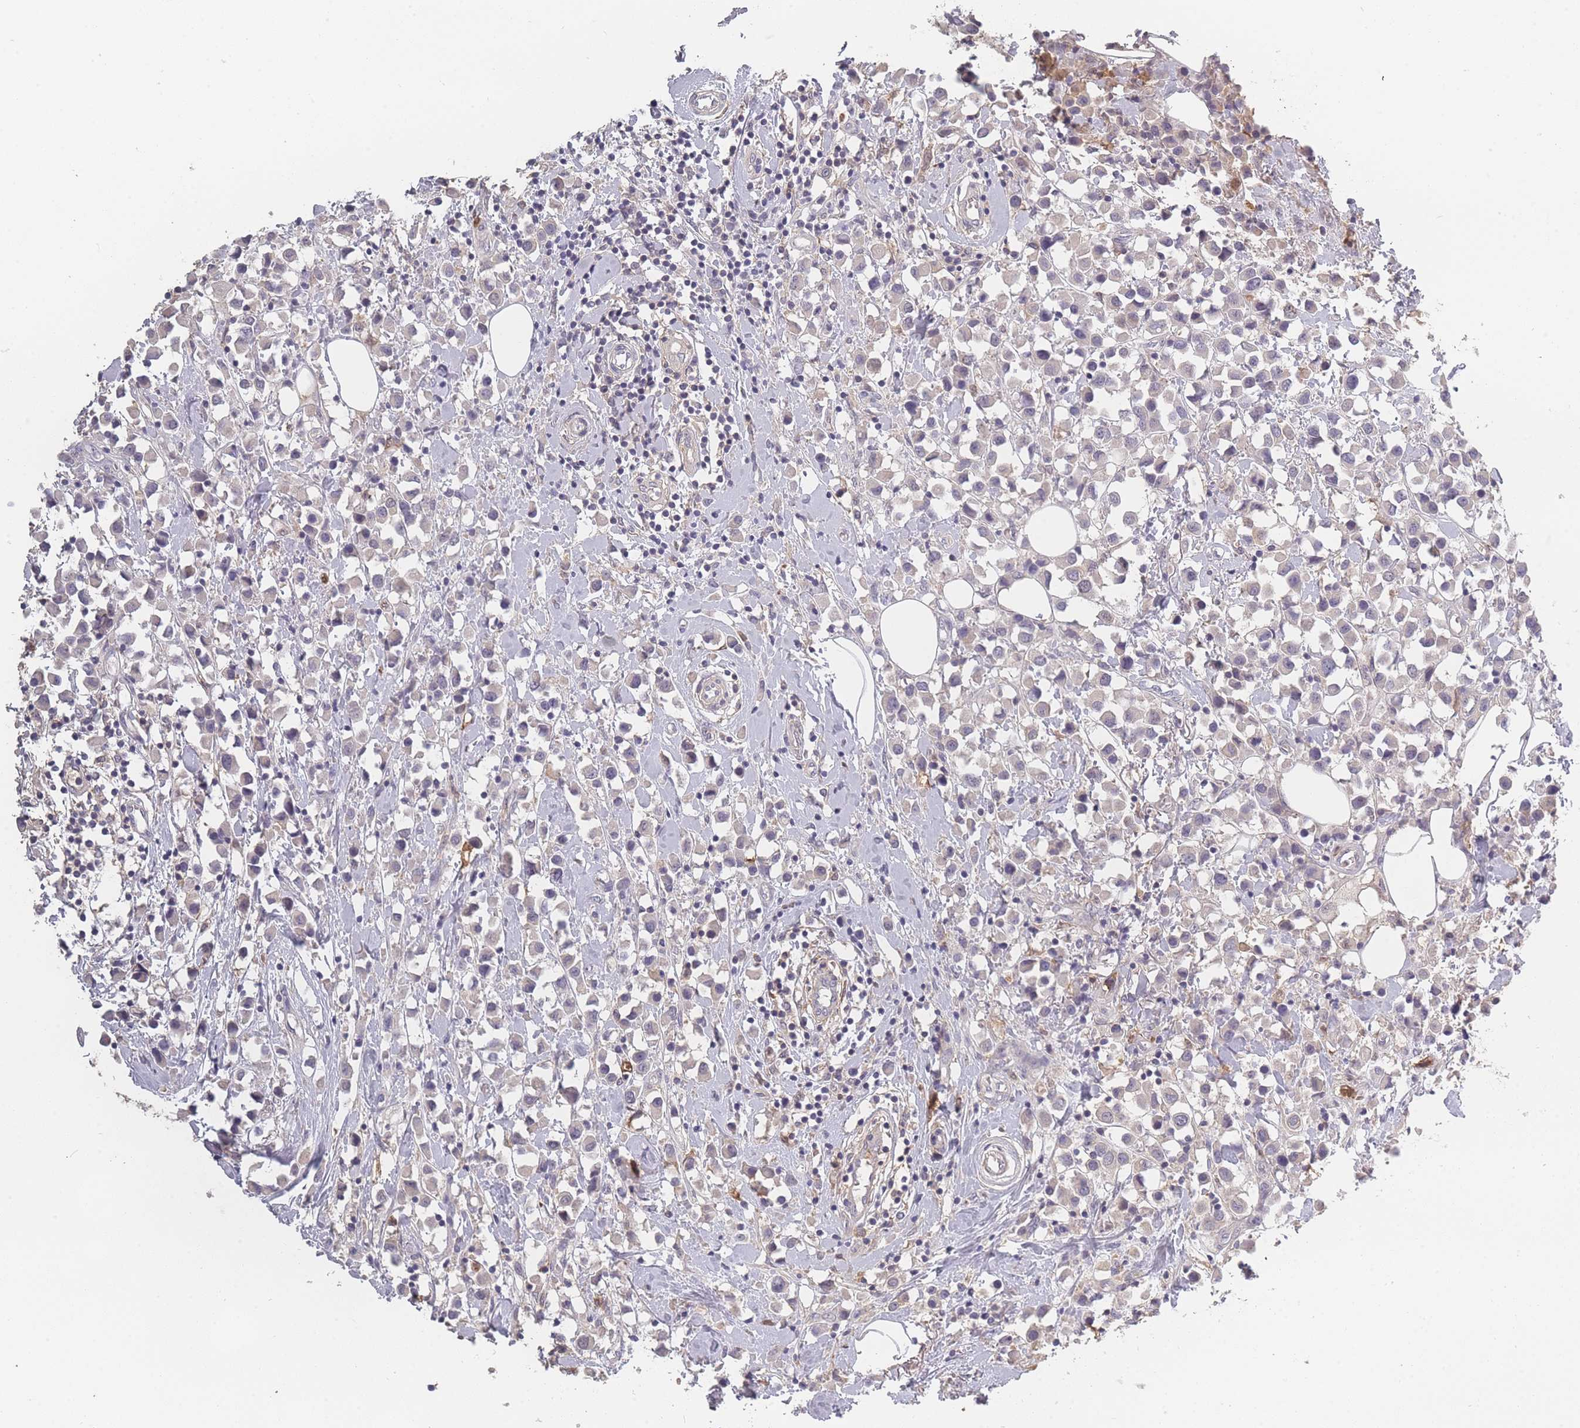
{"staining": {"intensity": "negative", "quantity": "none", "location": "none"}, "tissue": "breast cancer", "cell_type": "Tumor cells", "image_type": "cancer", "snomed": [{"axis": "morphology", "description": "Duct carcinoma"}, {"axis": "topography", "description": "Breast"}], "caption": "Tumor cells are negative for brown protein staining in breast cancer. (DAB (3,3'-diaminobenzidine) immunohistochemistry, high magnification).", "gene": "BST1", "patient": {"sex": "female", "age": 61}}